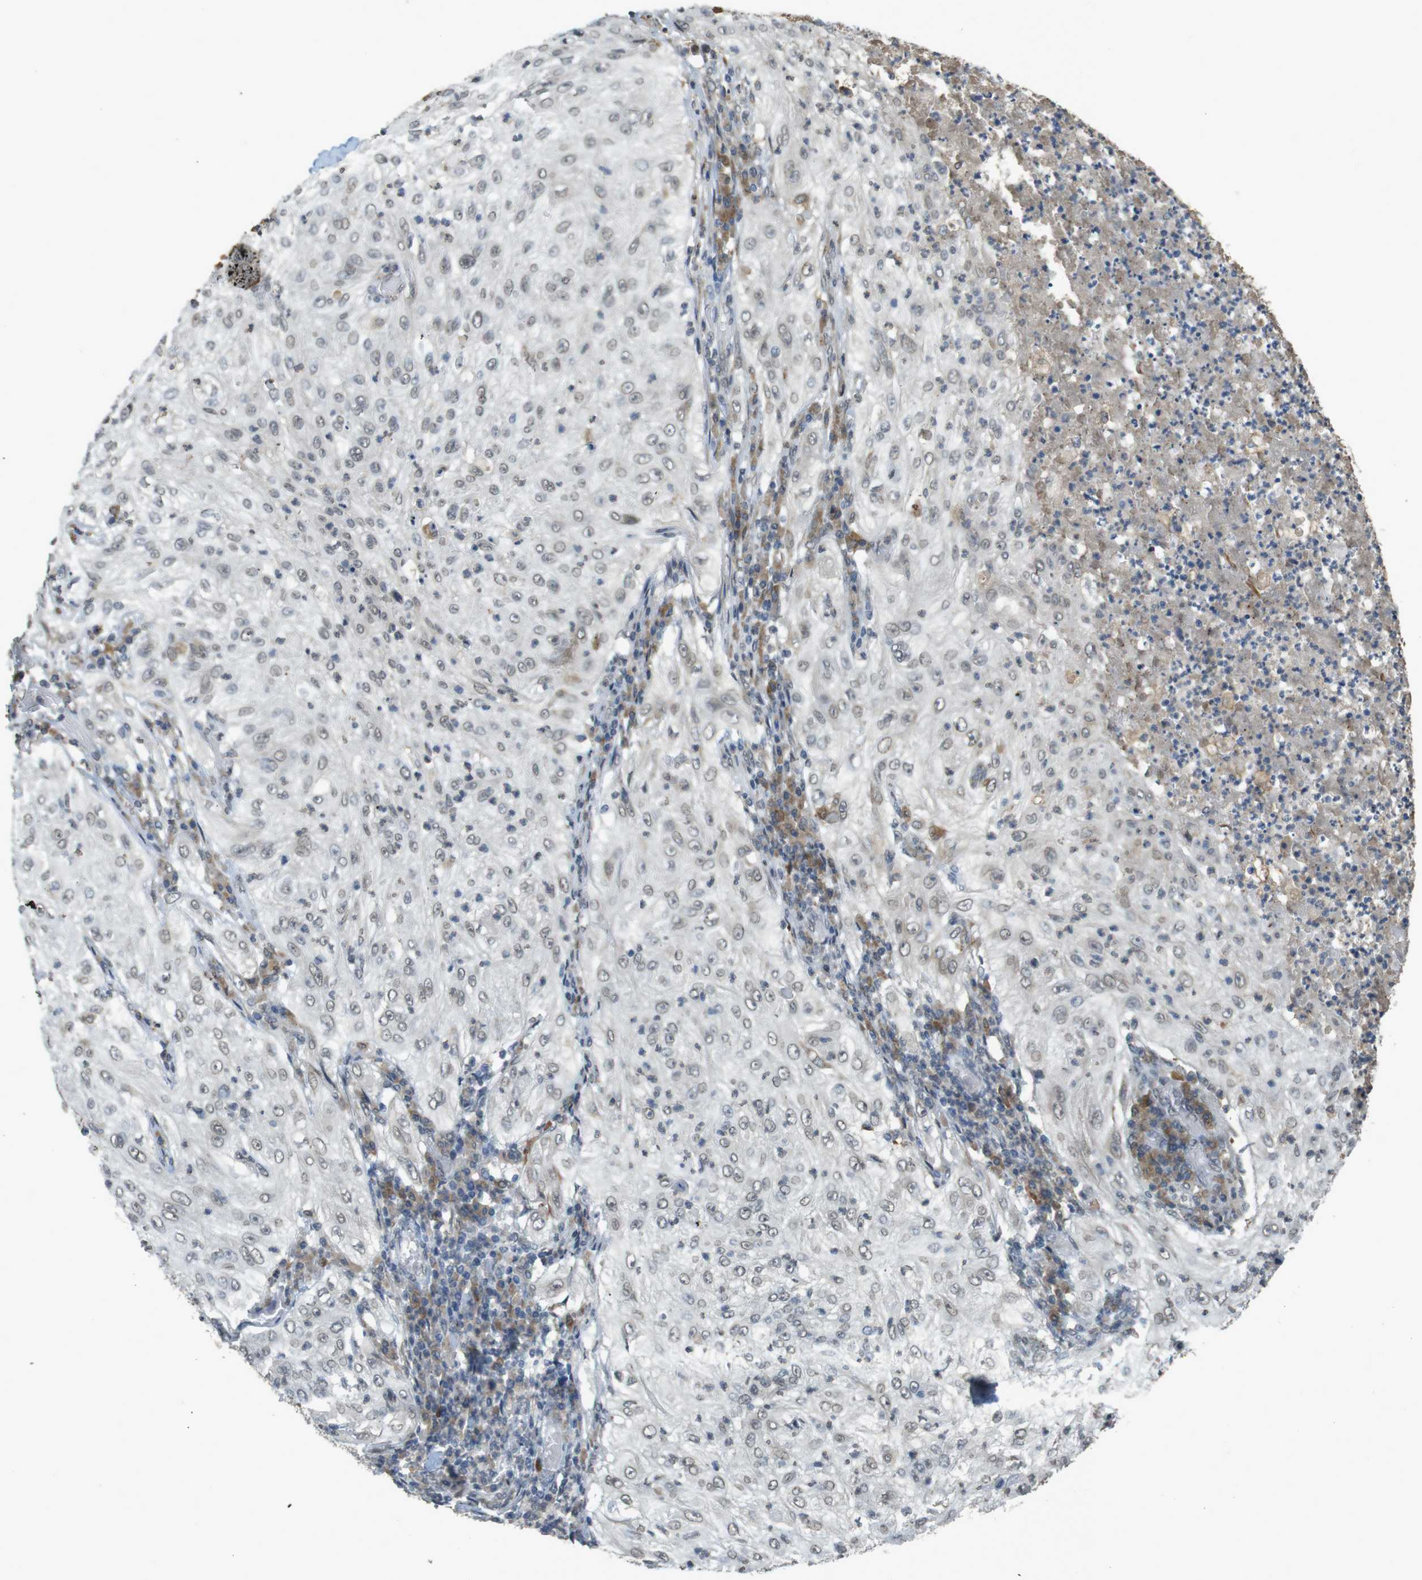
{"staining": {"intensity": "negative", "quantity": "none", "location": "none"}, "tissue": "lung cancer", "cell_type": "Tumor cells", "image_type": "cancer", "snomed": [{"axis": "morphology", "description": "Inflammation, NOS"}, {"axis": "morphology", "description": "Squamous cell carcinoma, NOS"}, {"axis": "topography", "description": "Lymph node"}, {"axis": "topography", "description": "Soft tissue"}, {"axis": "topography", "description": "Lung"}], "caption": "This micrograph is of lung squamous cell carcinoma stained with immunohistochemistry to label a protein in brown with the nuclei are counter-stained blue. There is no positivity in tumor cells.", "gene": "FZD10", "patient": {"sex": "male", "age": 66}}